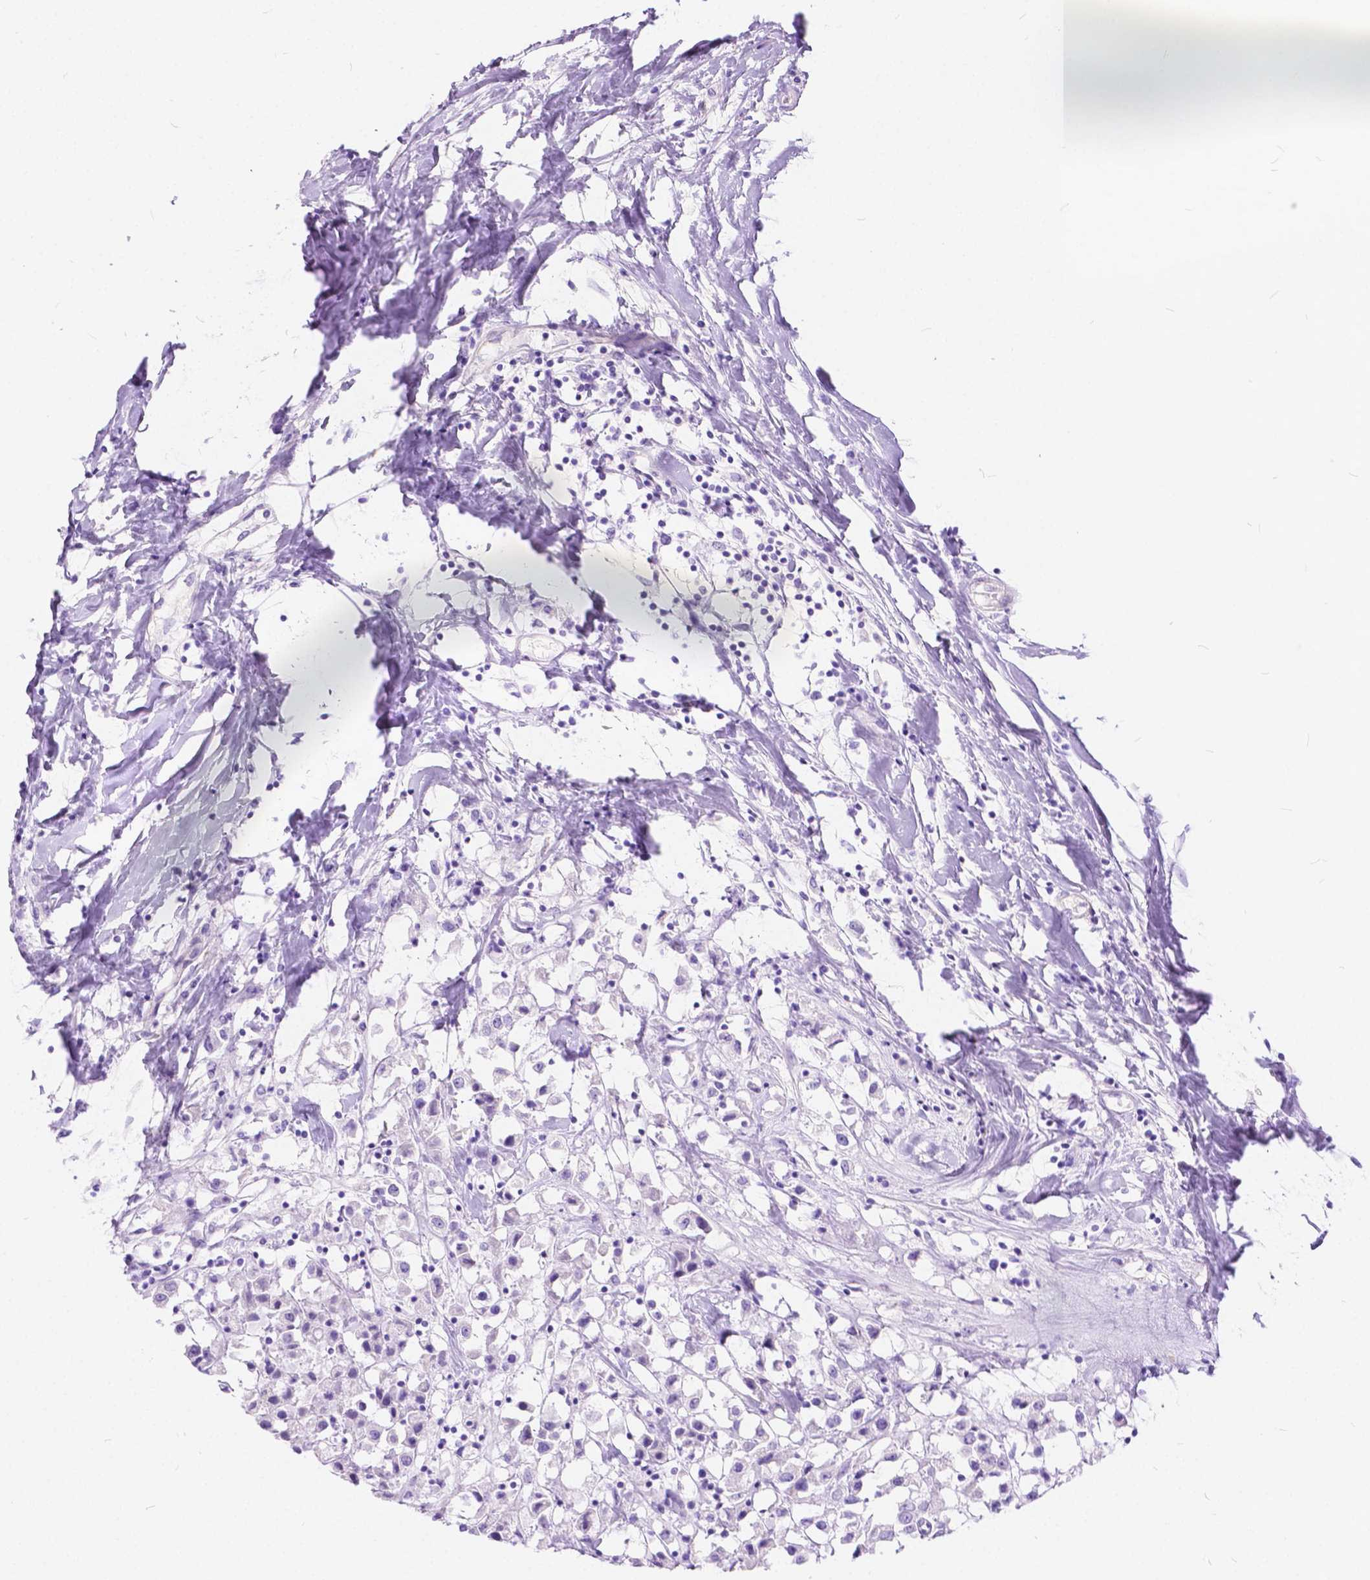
{"staining": {"intensity": "negative", "quantity": "none", "location": "none"}, "tissue": "breast cancer", "cell_type": "Tumor cells", "image_type": "cancer", "snomed": [{"axis": "morphology", "description": "Duct carcinoma"}, {"axis": "topography", "description": "Breast"}], "caption": "Immunohistochemistry of breast infiltrating ductal carcinoma exhibits no expression in tumor cells.", "gene": "CHRM1", "patient": {"sex": "female", "age": 61}}